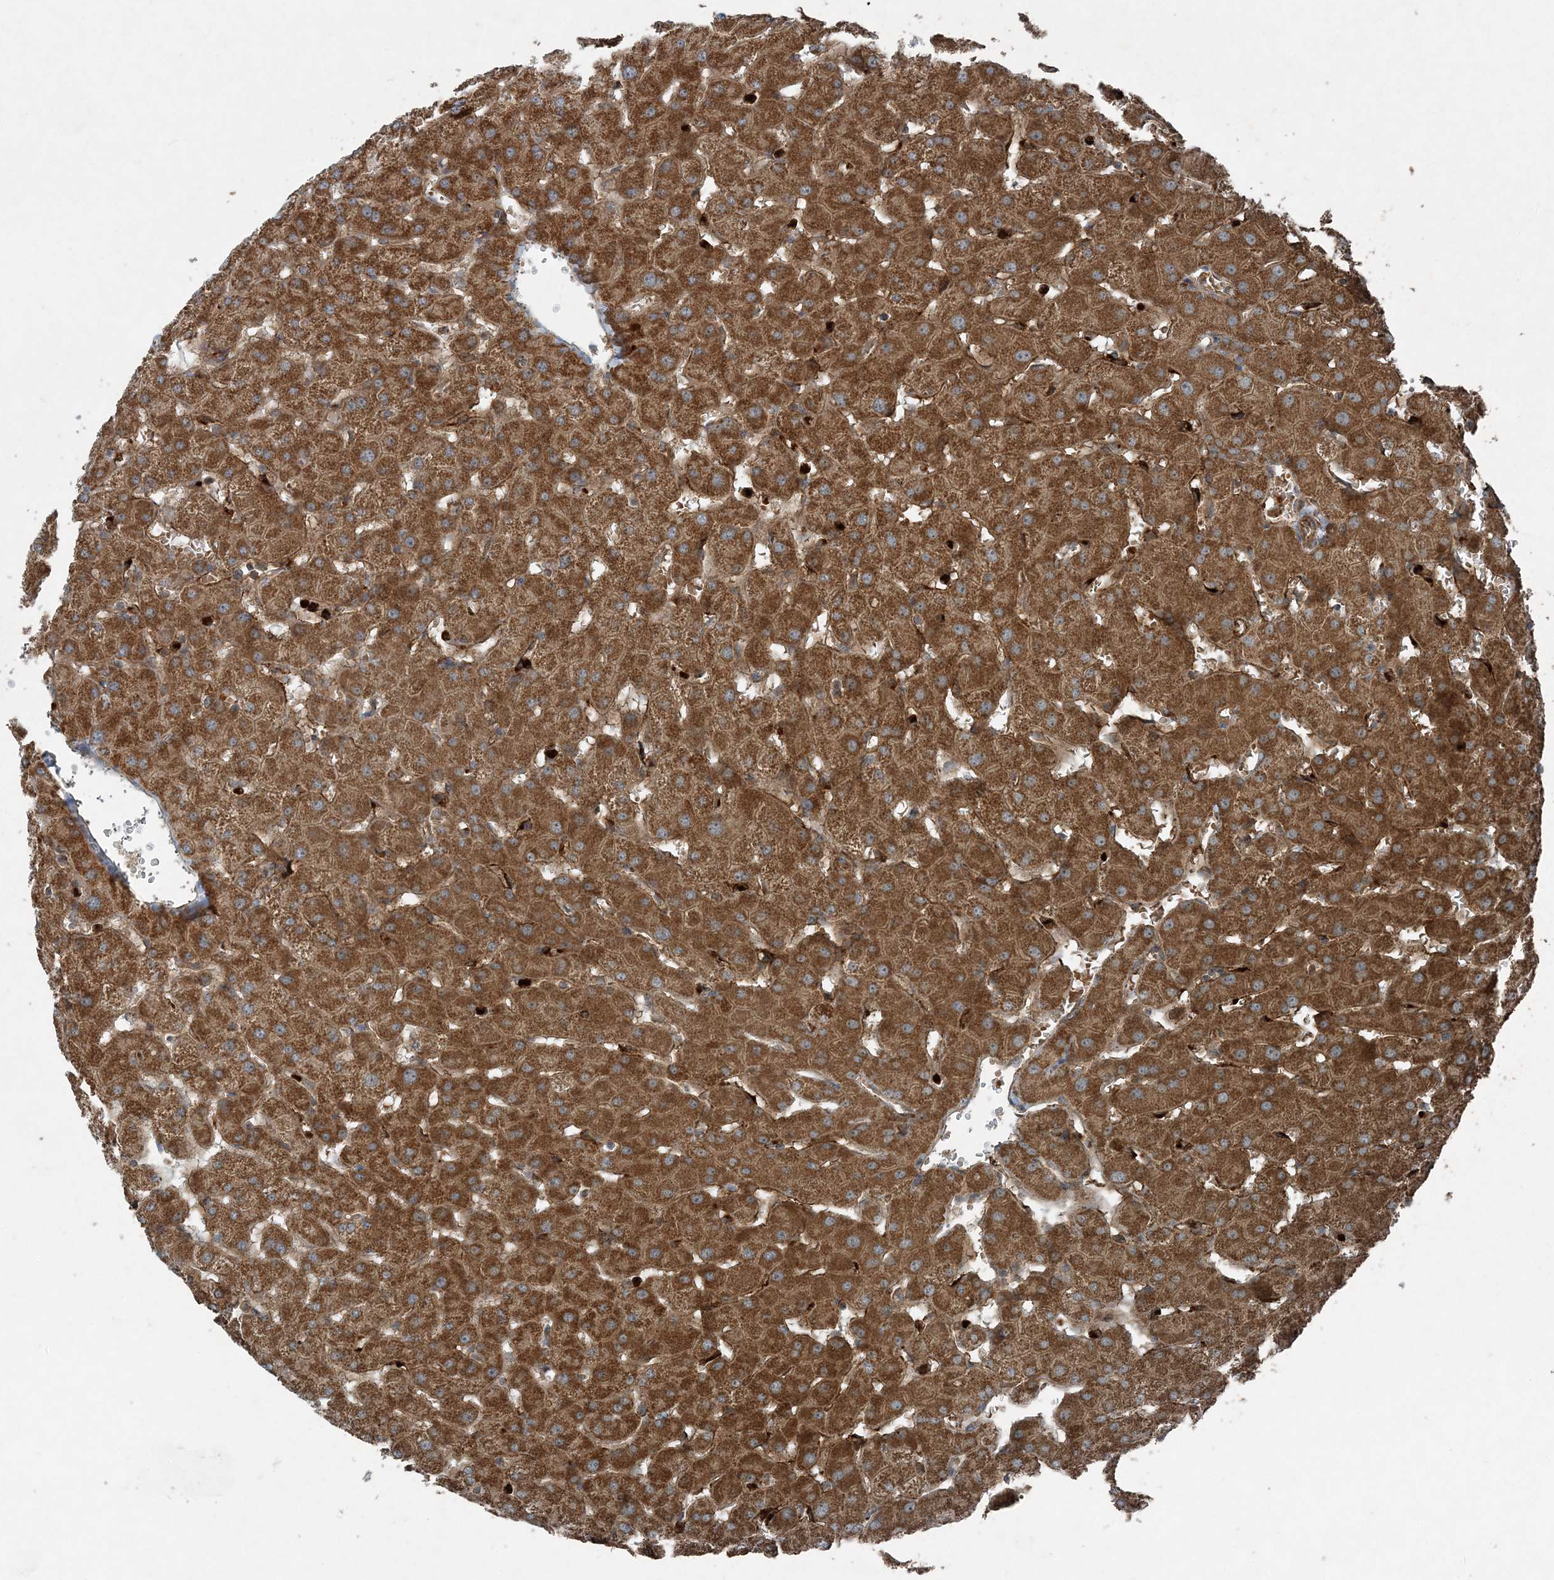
{"staining": {"intensity": "moderate", "quantity": ">75%", "location": "cytoplasmic/membranous"}, "tissue": "liver", "cell_type": "Cholangiocytes", "image_type": "normal", "snomed": [{"axis": "morphology", "description": "Normal tissue, NOS"}, {"axis": "topography", "description": "Liver"}], "caption": "DAB (3,3'-diaminobenzidine) immunohistochemical staining of normal liver reveals moderate cytoplasmic/membranous protein positivity in approximately >75% of cholangiocytes.", "gene": "COPS7B", "patient": {"sex": "female", "age": 63}}